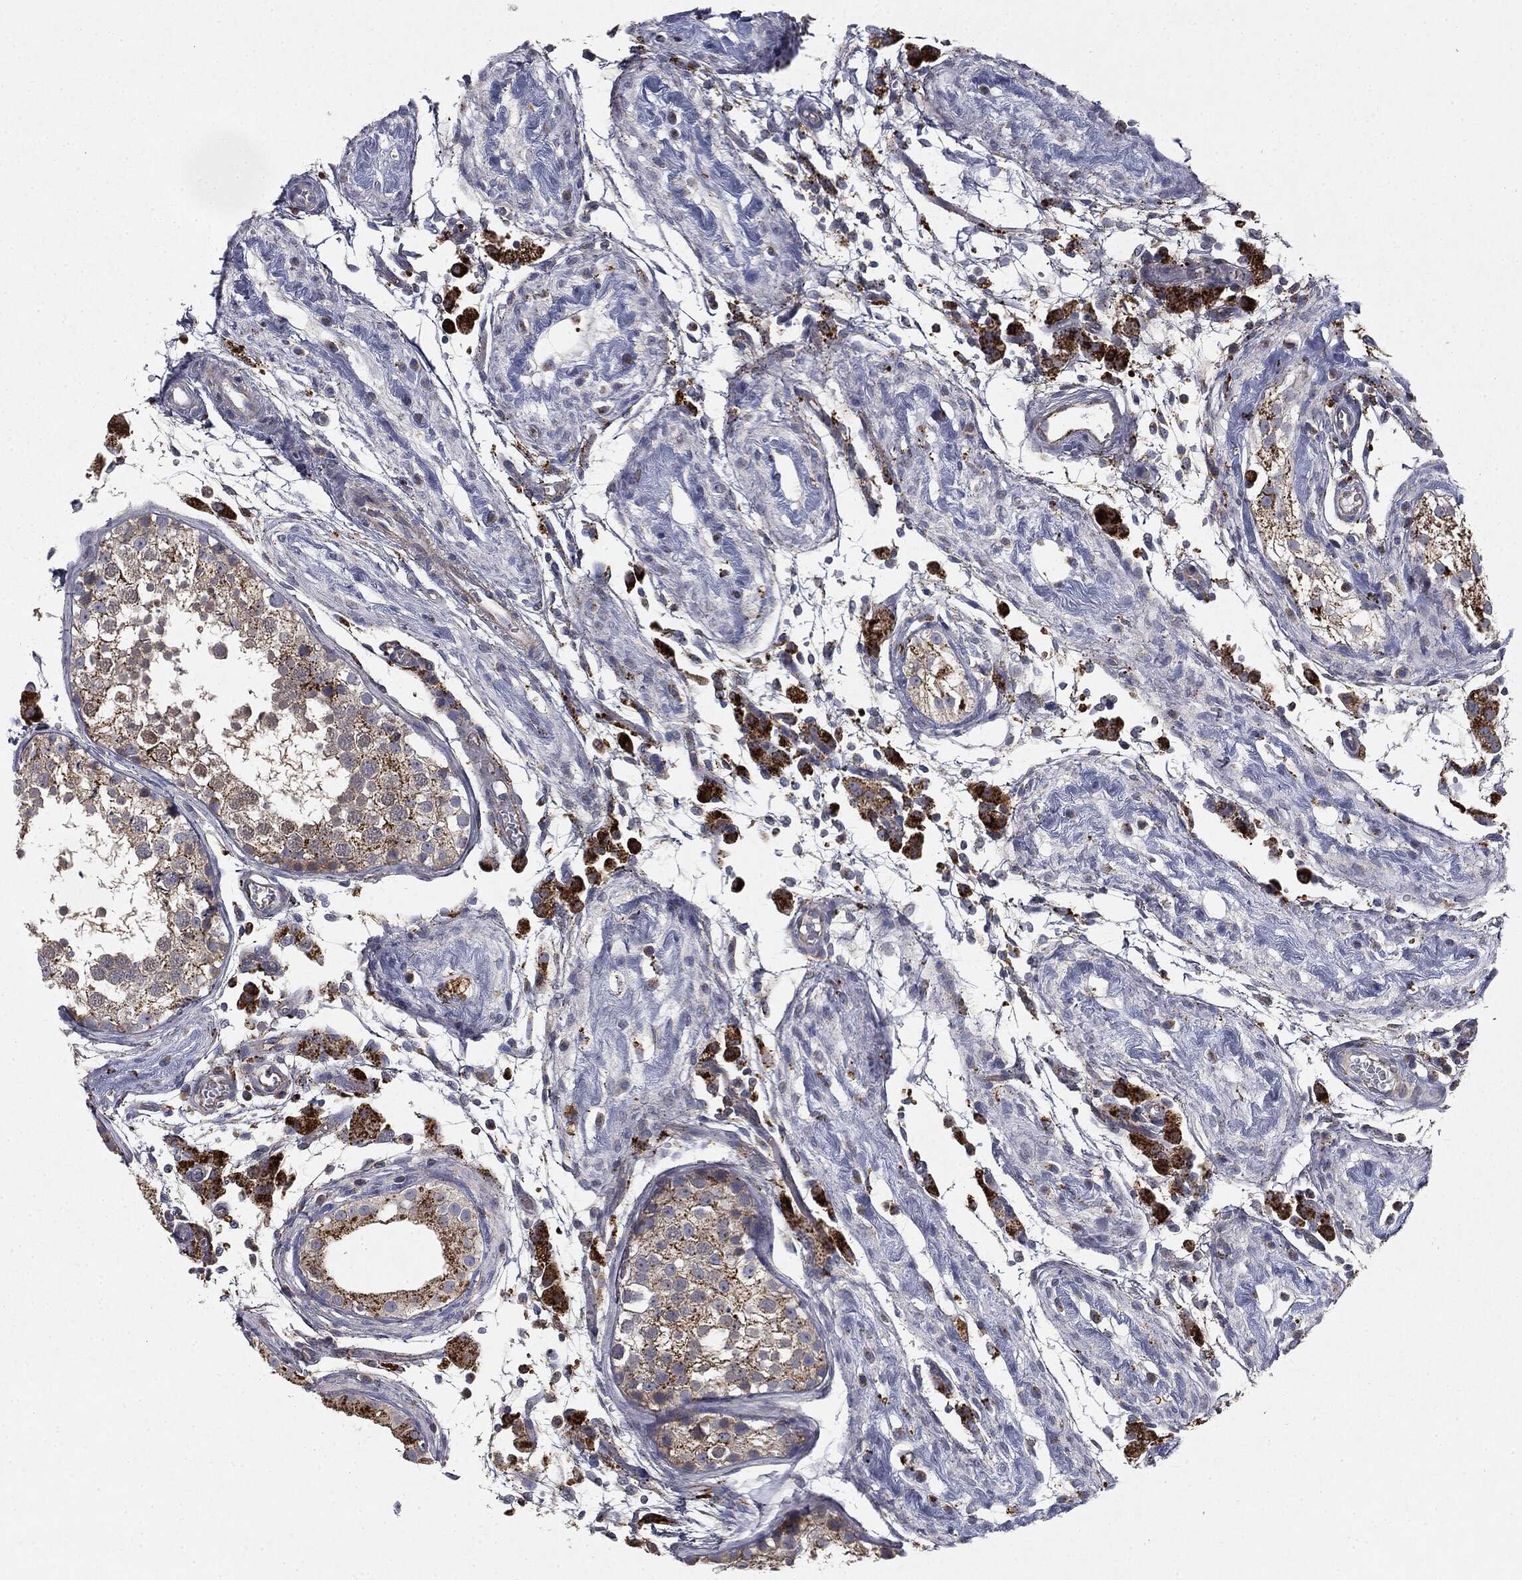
{"staining": {"intensity": "moderate", "quantity": ">75%", "location": "cytoplasmic/membranous"}, "tissue": "testis", "cell_type": "Cells in seminiferous ducts", "image_type": "normal", "snomed": [{"axis": "morphology", "description": "Normal tissue, NOS"}, {"axis": "topography", "description": "Testis"}], "caption": "A high-resolution photomicrograph shows immunohistochemistry (IHC) staining of benign testis, which reveals moderate cytoplasmic/membranous positivity in about >75% of cells in seminiferous ducts. (DAB (3,3'-diaminobenzidine) = brown stain, brightfield microscopy at high magnification).", "gene": "CTSA", "patient": {"sex": "male", "age": 29}}